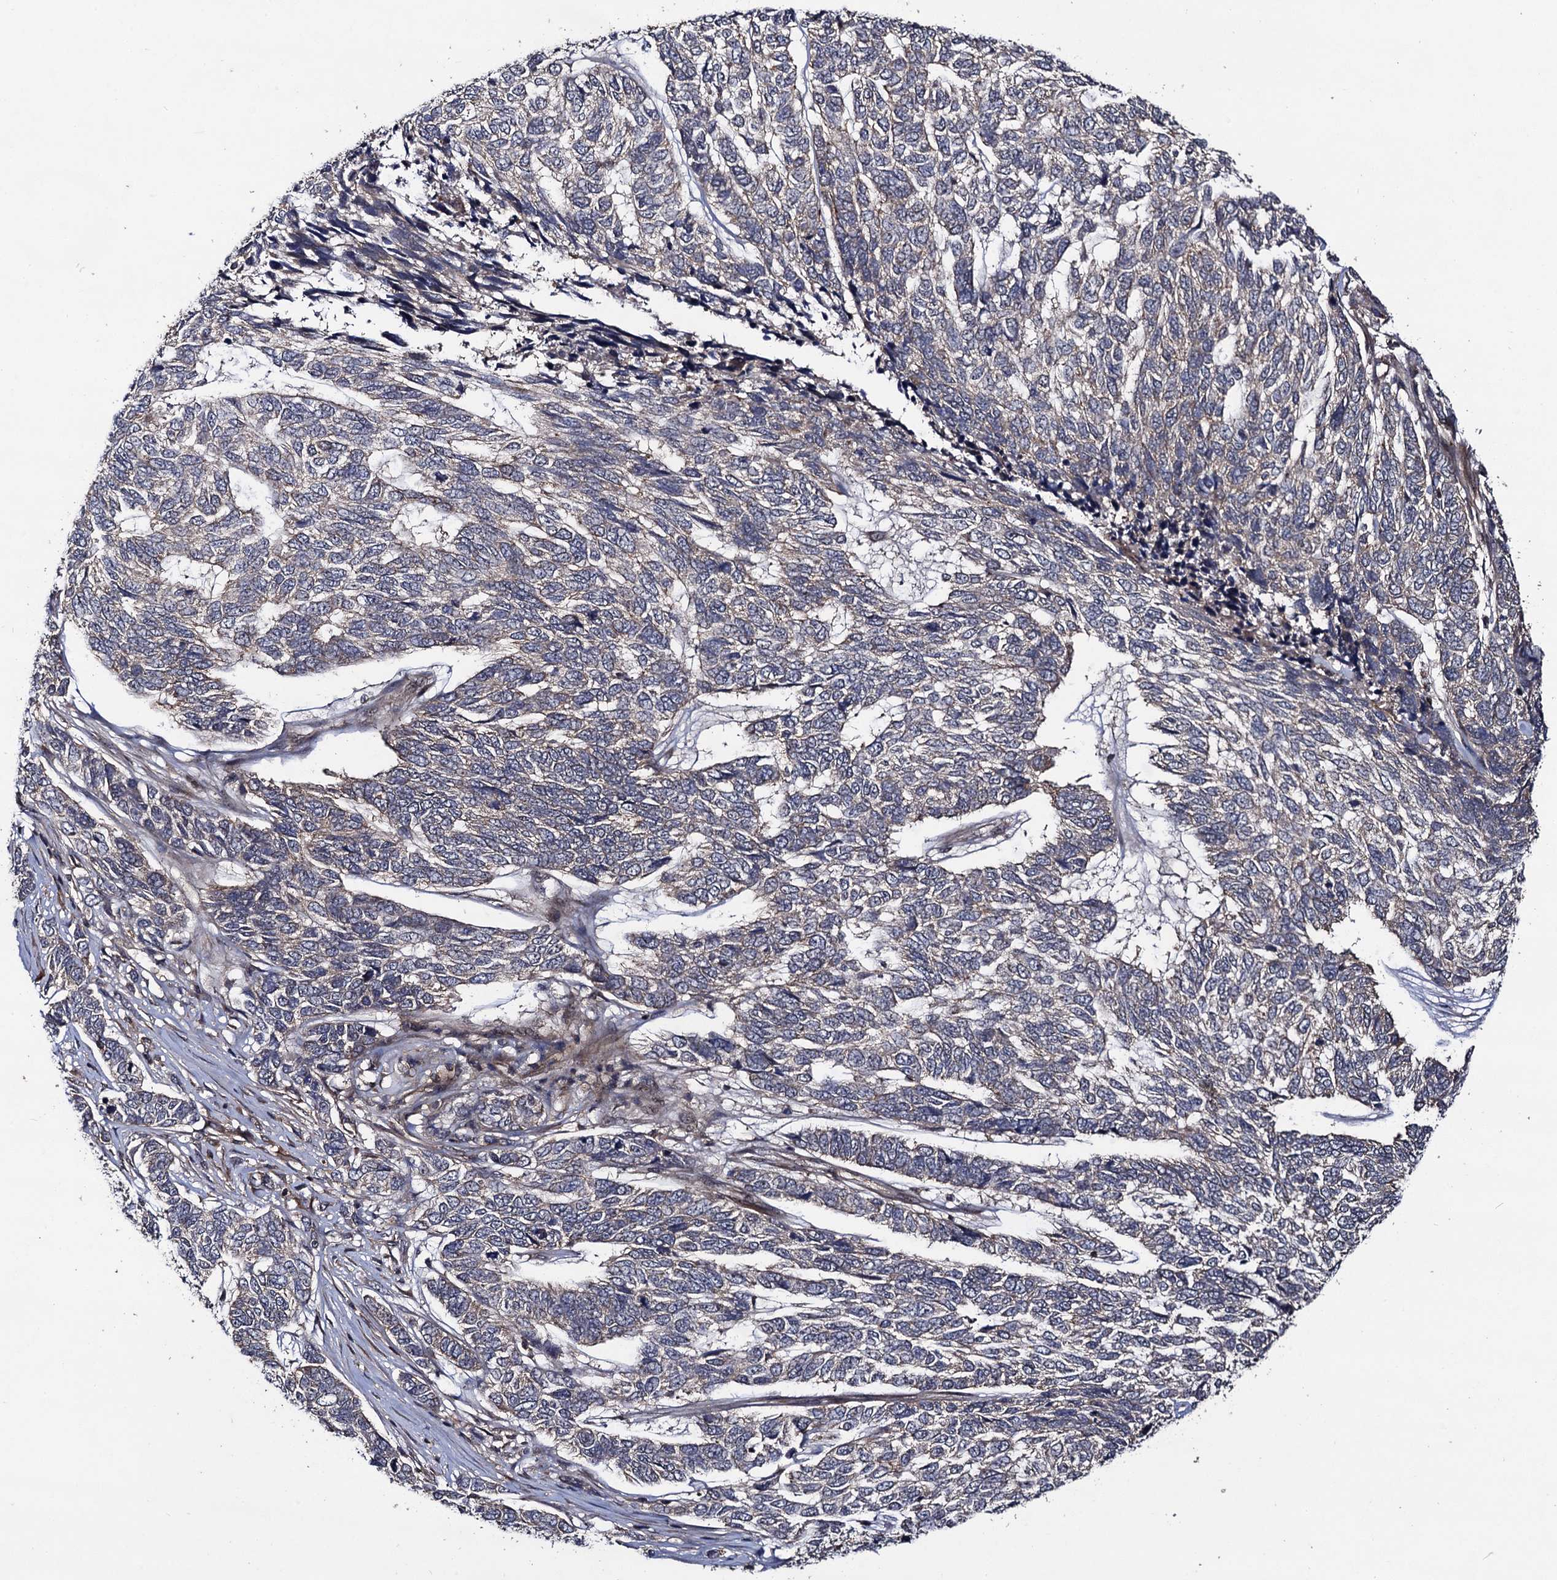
{"staining": {"intensity": "weak", "quantity": "<25%", "location": "cytoplasmic/membranous"}, "tissue": "skin cancer", "cell_type": "Tumor cells", "image_type": "cancer", "snomed": [{"axis": "morphology", "description": "Basal cell carcinoma"}, {"axis": "topography", "description": "Skin"}], "caption": "Tumor cells are negative for brown protein staining in basal cell carcinoma (skin).", "gene": "KXD1", "patient": {"sex": "female", "age": 65}}